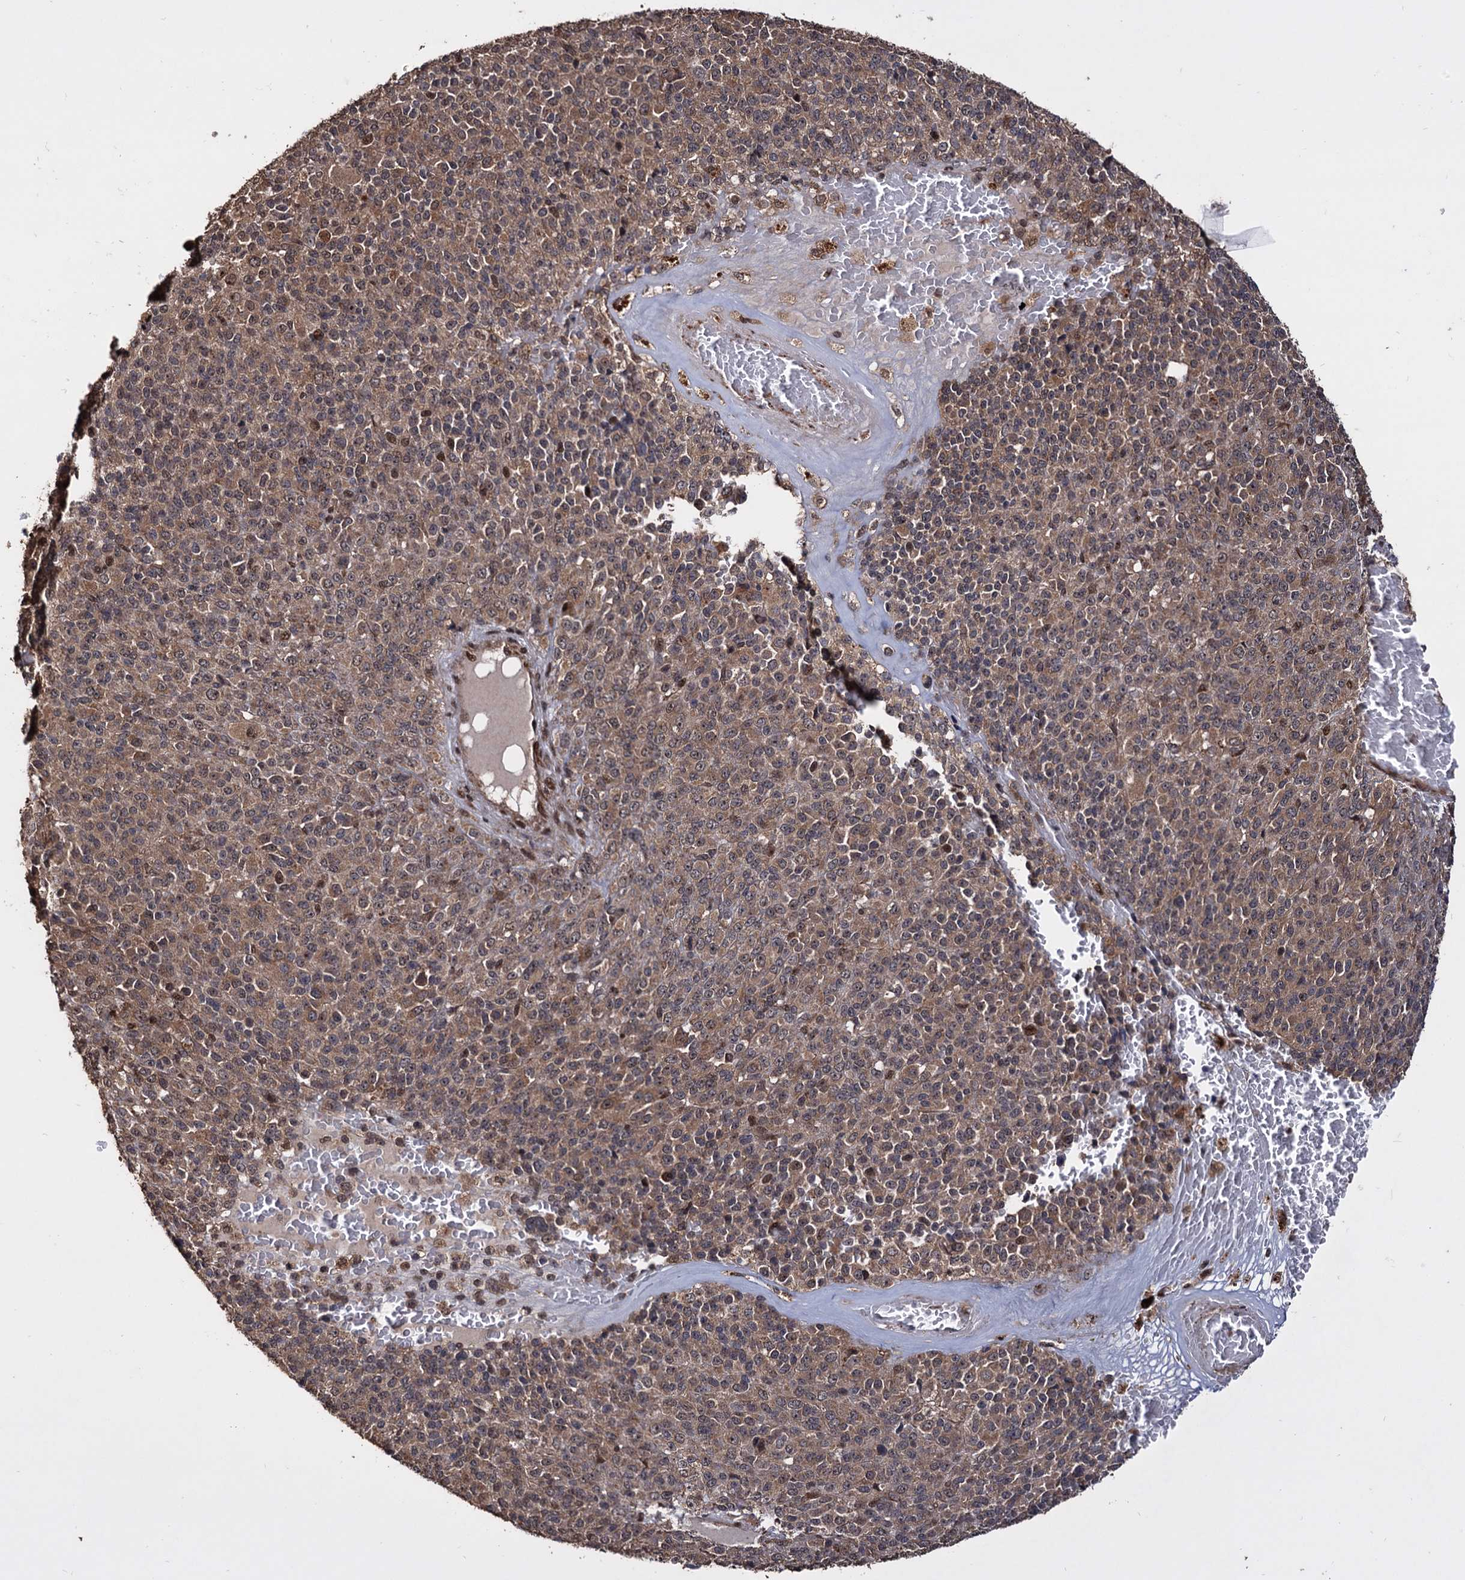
{"staining": {"intensity": "moderate", "quantity": ">75%", "location": "cytoplasmic/membranous,nuclear"}, "tissue": "melanoma", "cell_type": "Tumor cells", "image_type": "cancer", "snomed": [{"axis": "morphology", "description": "Malignant melanoma, Metastatic site"}, {"axis": "topography", "description": "Brain"}], "caption": "The photomicrograph shows a brown stain indicating the presence of a protein in the cytoplasmic/membranous and nuclear of tumor cells in melanoma.", "gene": "PIGB", "patient": {"sex": "female", "age": 56}}